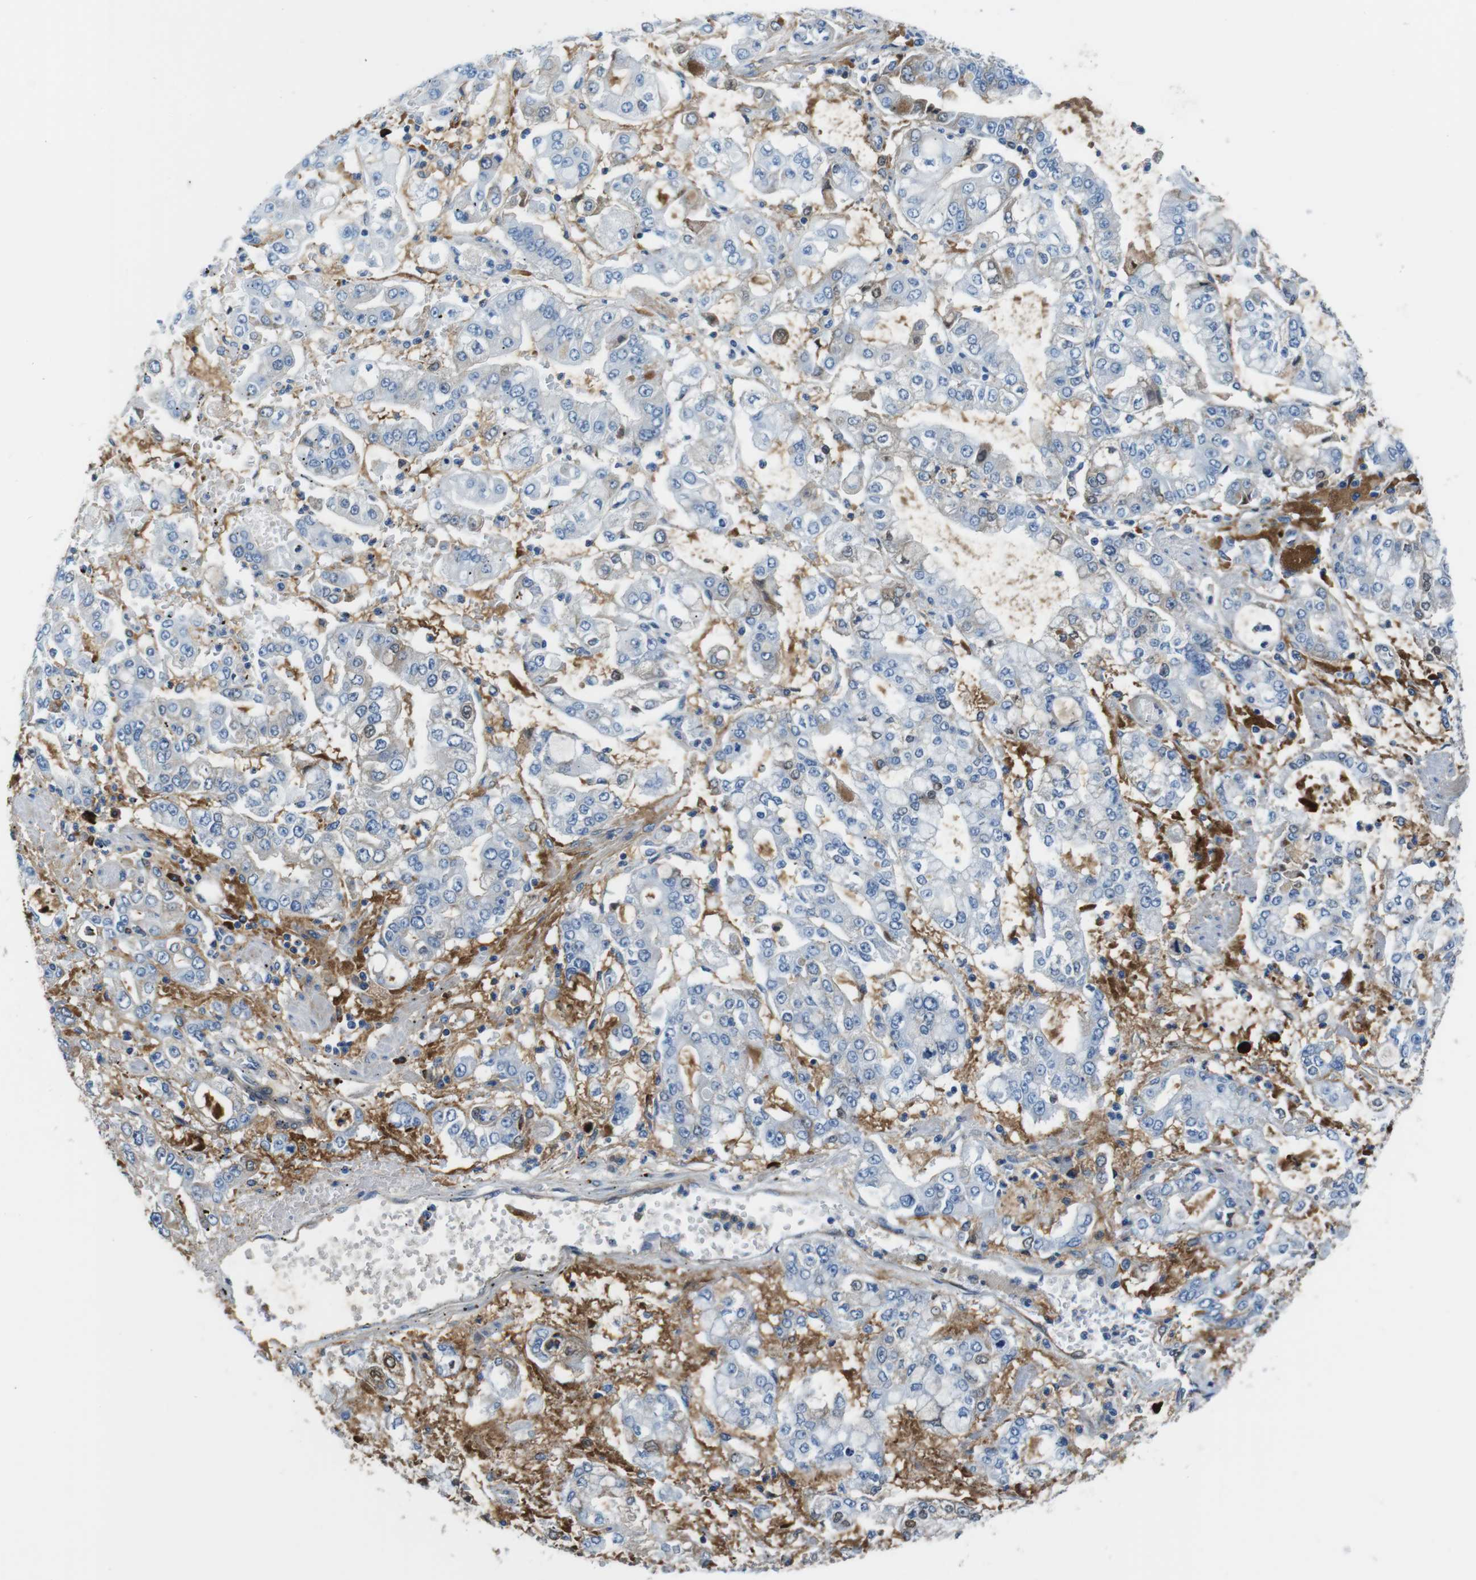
{"staining": {"intensity": "negative", "quantity": "none", "location": "none"}, "tissue": "stomach cancer", "cell_type": "Tumor cells", "image_type": "cancer", "snomed": [{"axis": "morphology", "description": "Adenocarcinoma, NOS"}, {"axis": "topography", "description": "Stomach"}], "caption": "A photomicrograph of human stomach cancer (adenocarcinoma) is negative for staining in tumor cells.", "gene": "IGKC", "patient": {"sex": "male", "age": 76}}